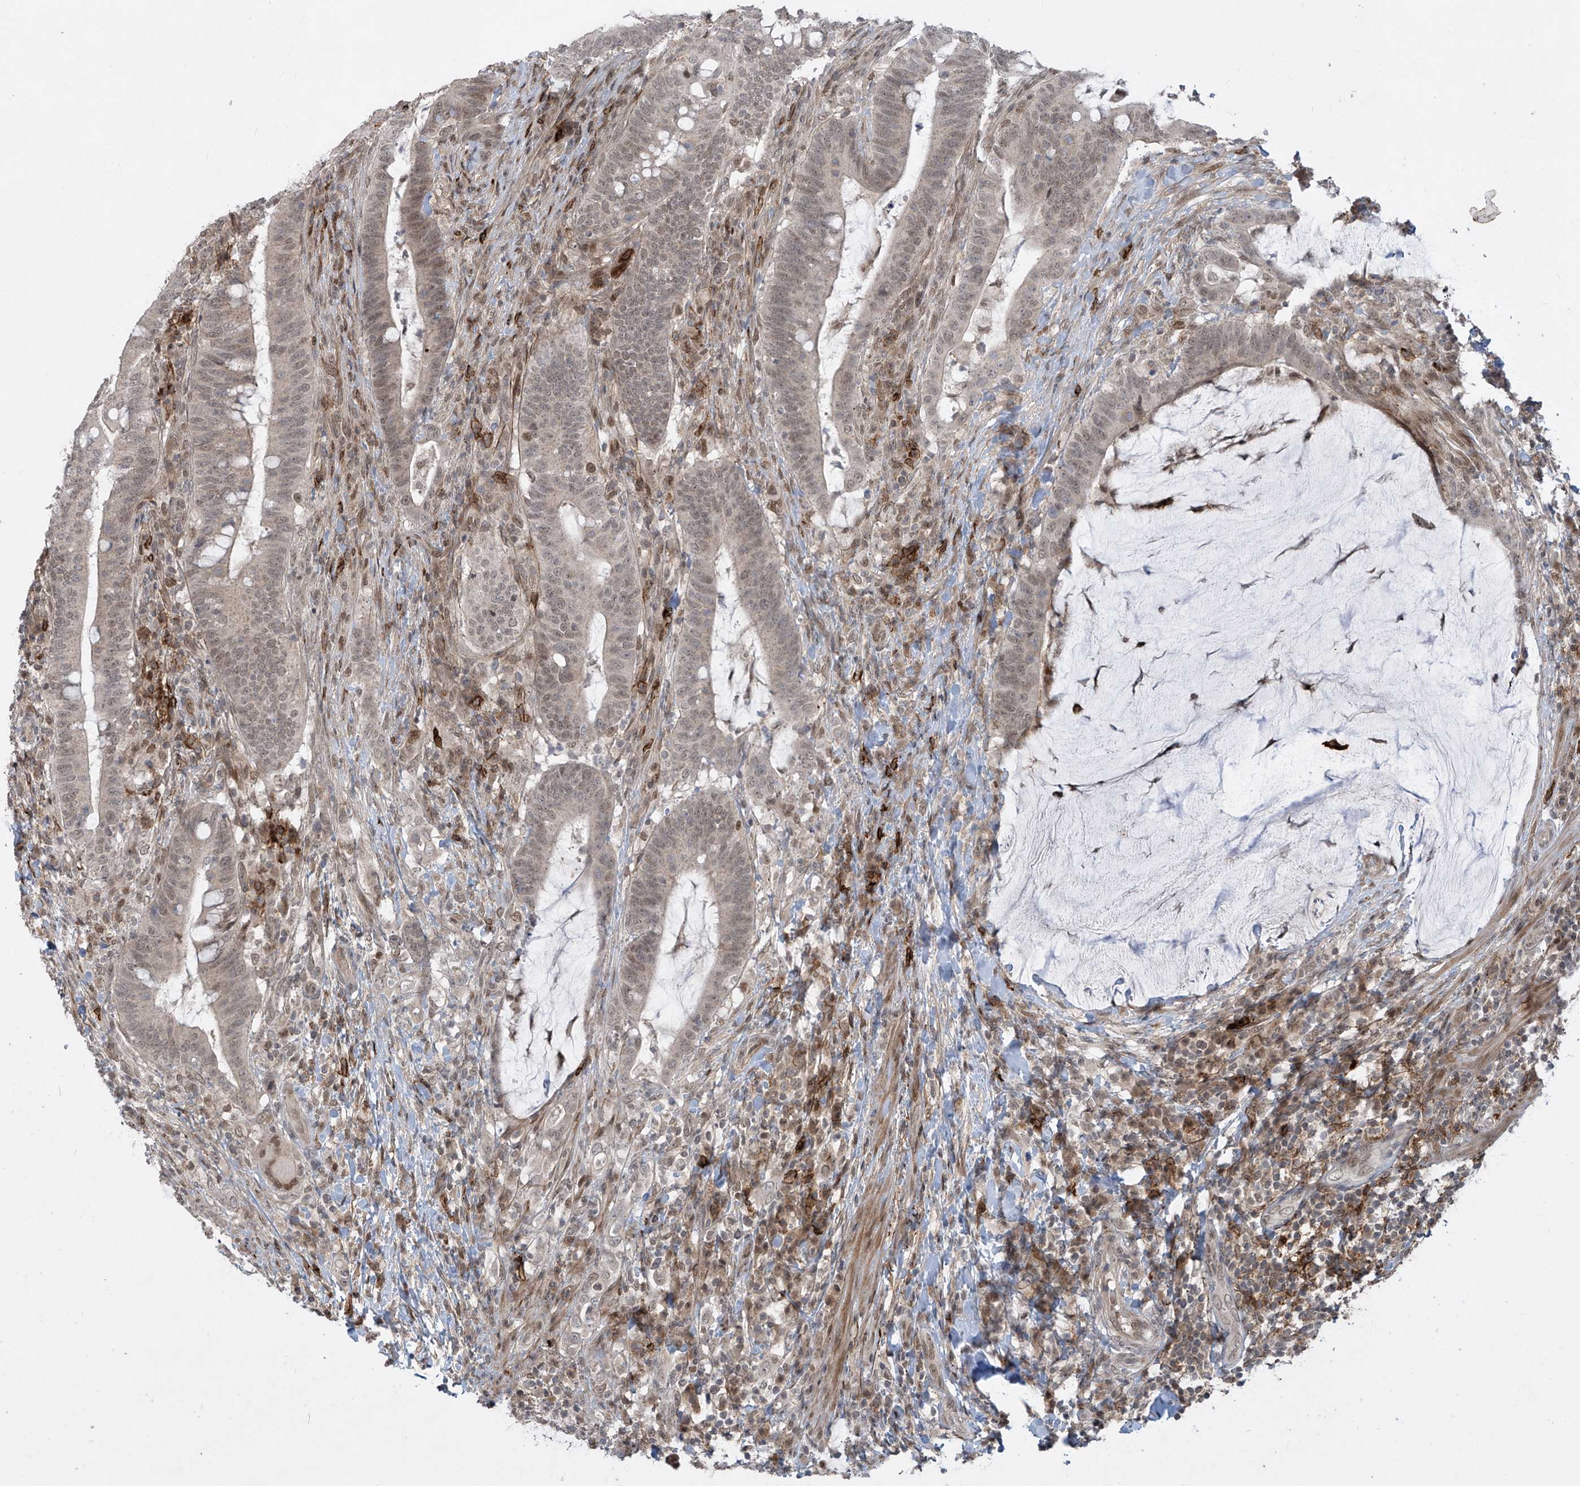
{"staining": {"intensity": "moderate", "quantity": ">75%", "location": "nuclear"}, "tissue": "colorectal cancer", "cell_type": "Tumor cells", "image_type": "cancer", "snomed": [{"axis": "morphology", "description": "Adenocarcinoma, NOS"}, {"axis": "topography", "description": "Colon"}], "caption": "IHC (DAB) staining of human colorectal cancer (adenocarcinoma) shows moderate nuclear protein expression in about >75% of tumor cells. The staining is performed using DAB brown chromogen to label protein expression. The nuclei are counter-stained blue using hematoxylin.", "gene": "LAGE3", "patient": {"sex": "female", "age": 66}}